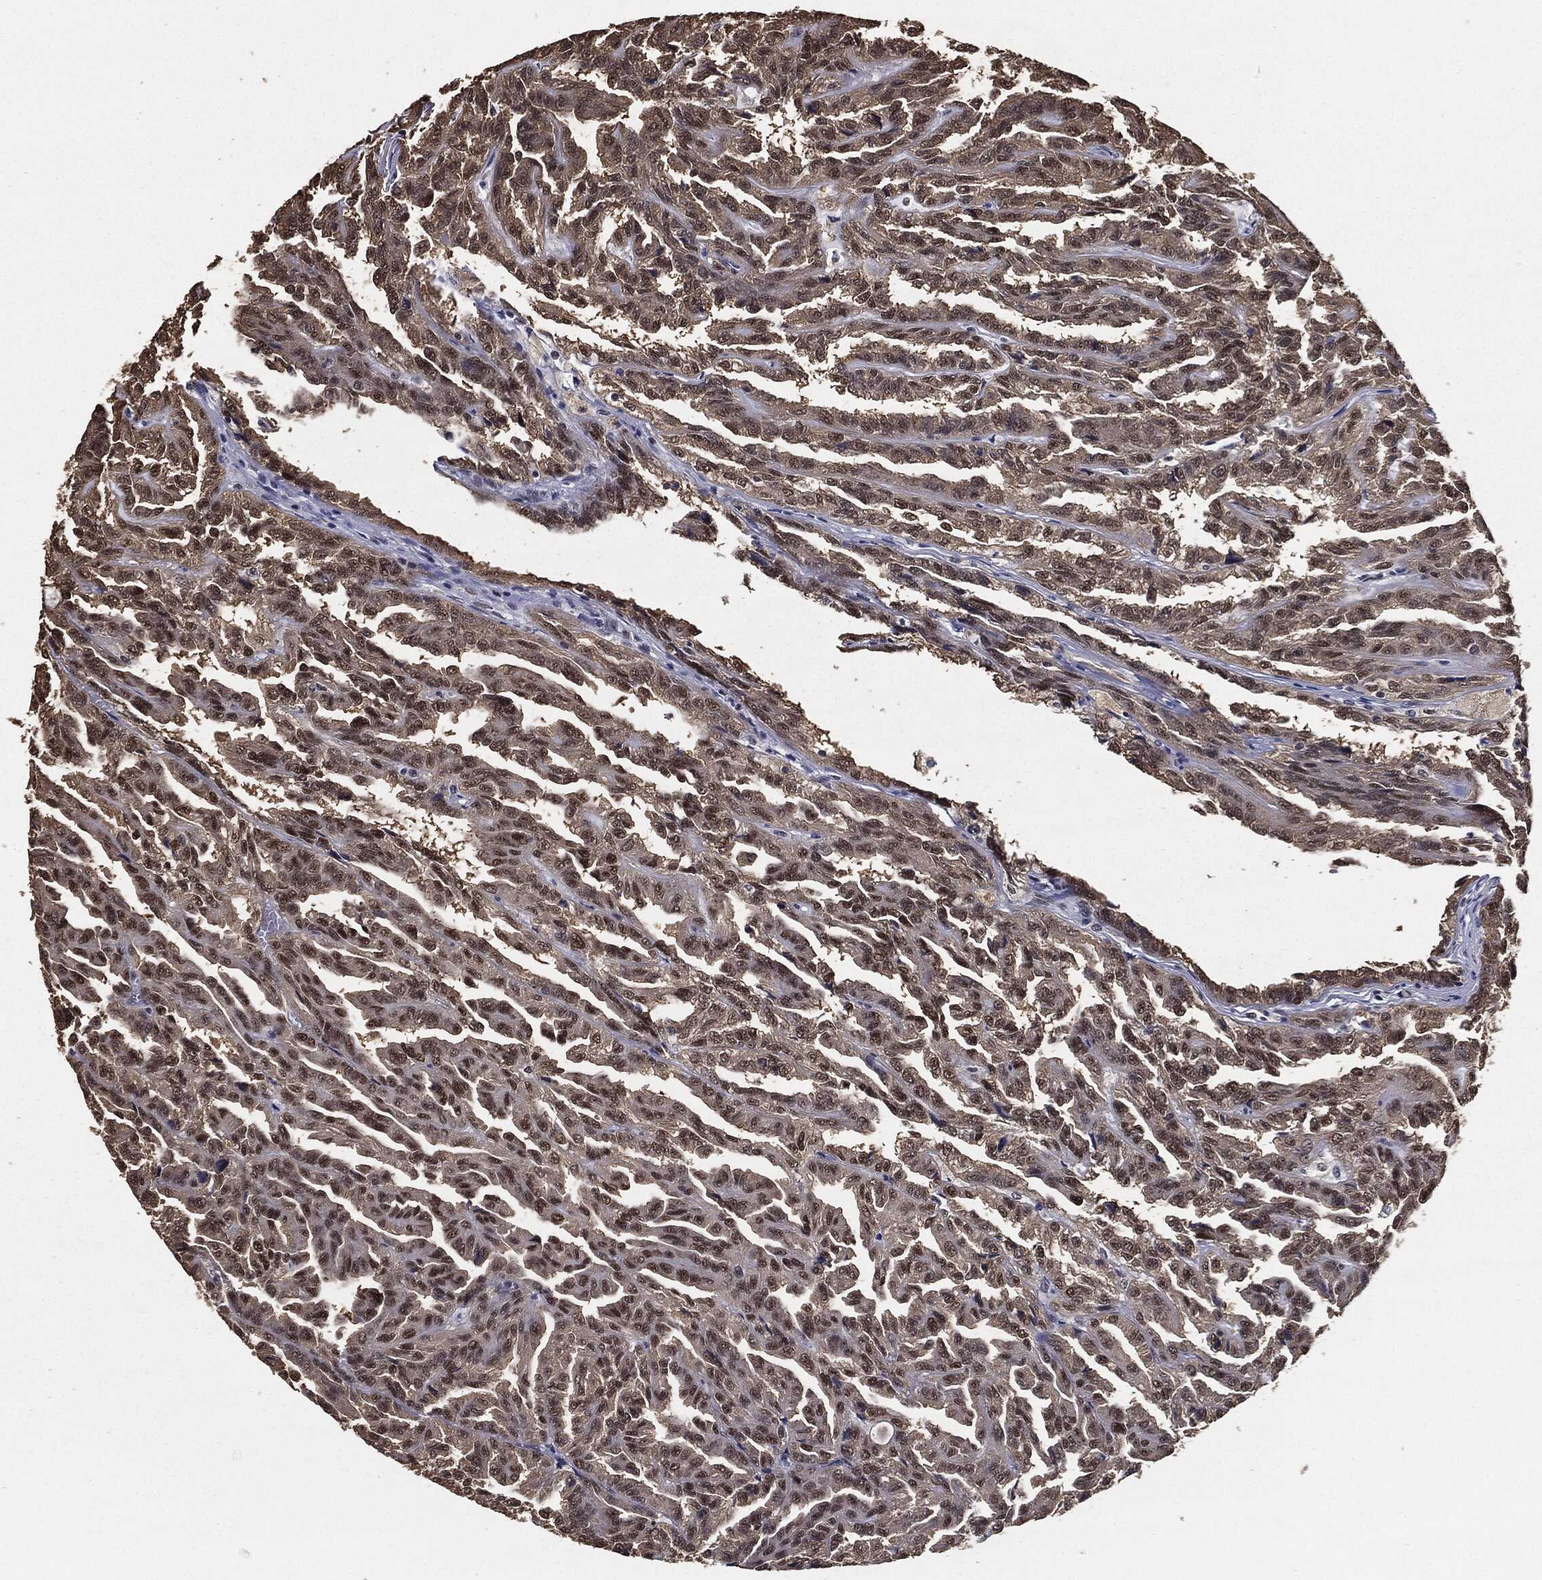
{"staining": {"intensity": "moderate", "quantity": "25%-75%", "location": "cytoplasmic/membranous,nuclear"}, "tissue": "renal cancer", "cell_type": "Tumor cells", "image_type": "cancer", "snomed": [{"axis": "morphology", "description": "Adenocarcinoma, NOS"}, {"axis": "topography", "description": "Kidney"}], "caption": "Brown immunohistochemical staining in renal adenocarcinoma reveals moderate cytoplasmic/membranous and nuclear expression in approximately 25%-75% of tumor cells.", "gene": "JUN", "patient": {"sex": "male", "age": 79}}